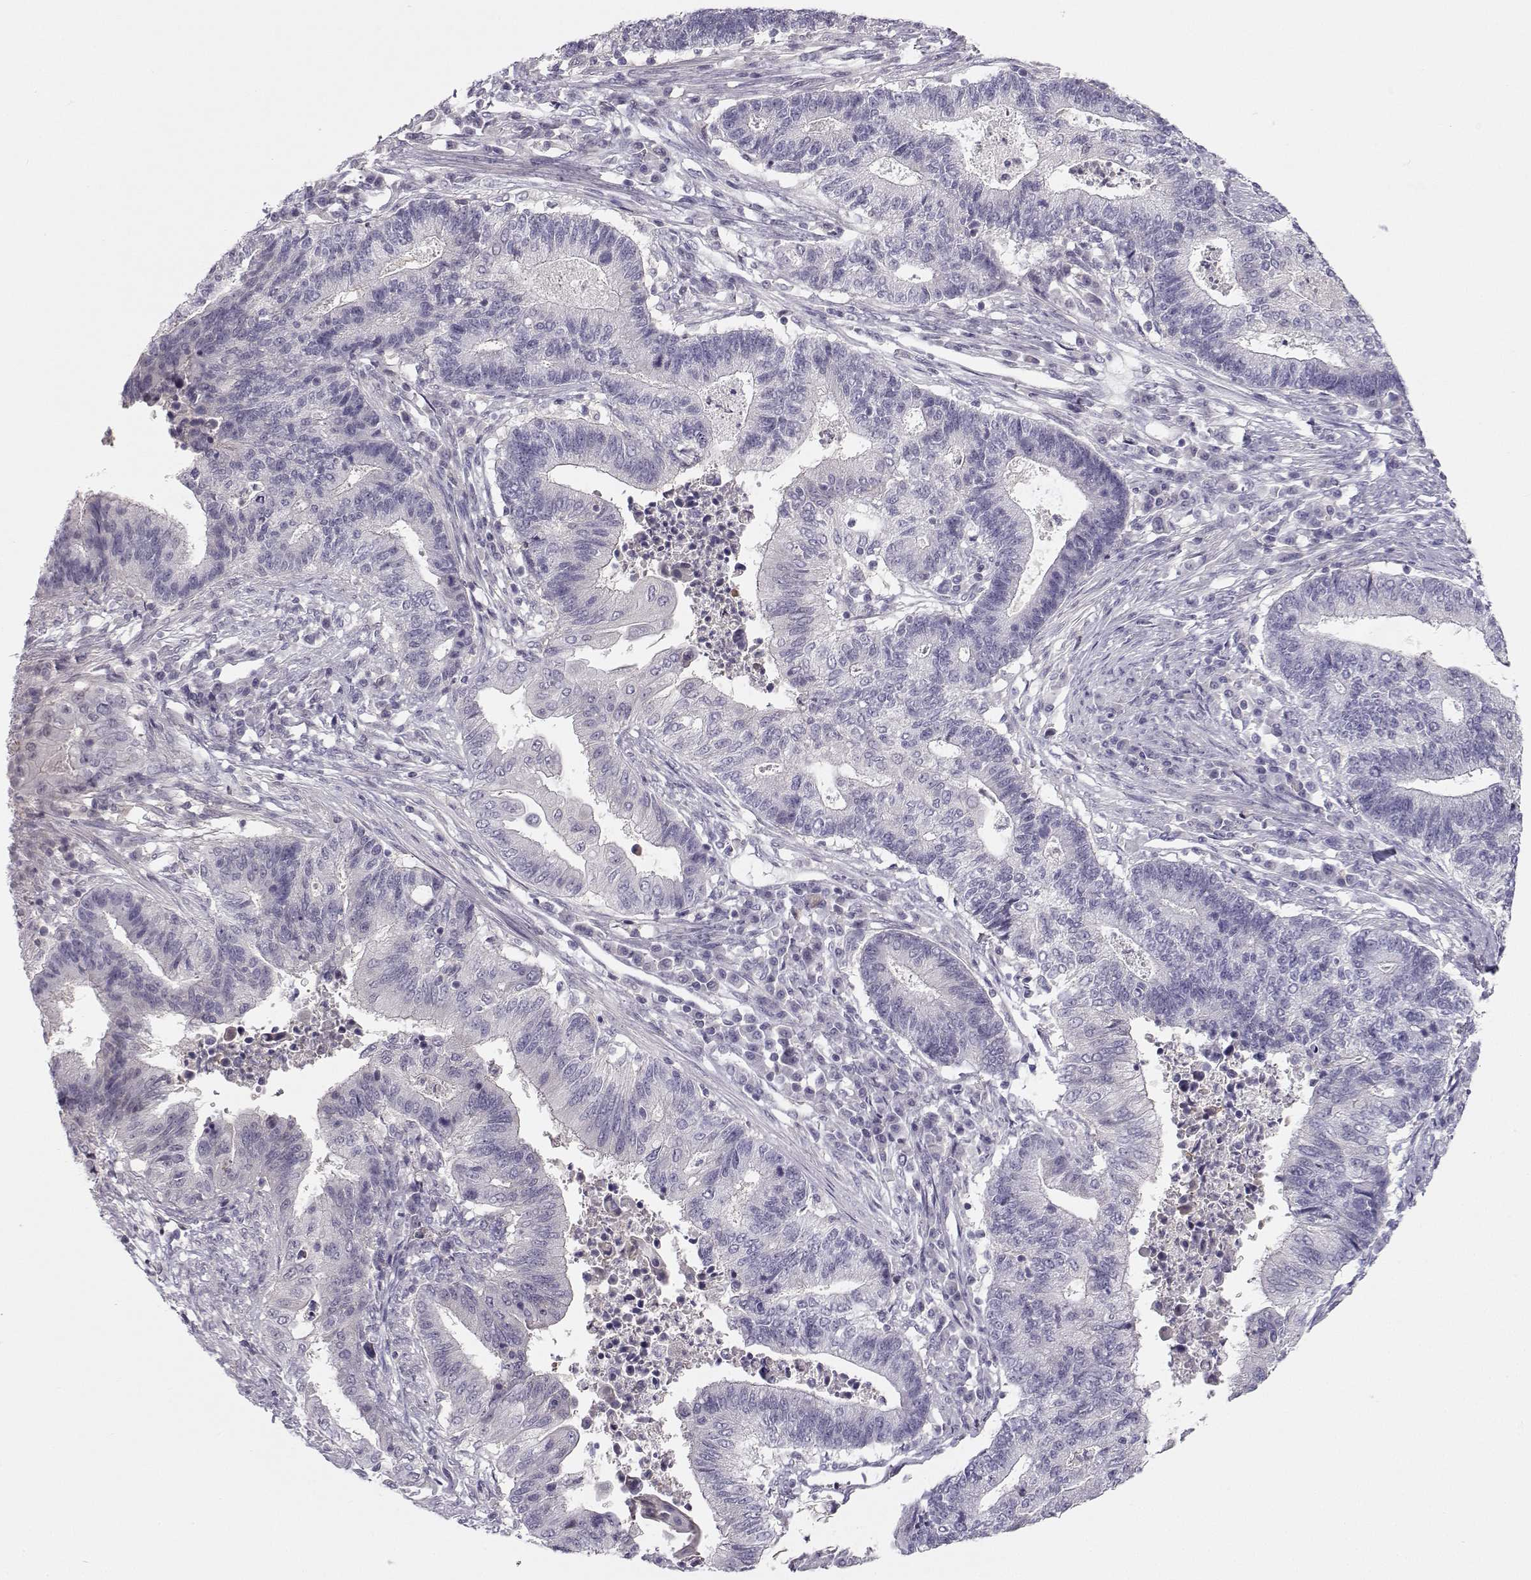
{"staining": {"intensity": "negative", "quantity": "none", "location": "none"}, "tissue": "endometrial cancer", "cell_type": "Tumor cells", "image_type": "cancer", "snomed": [{"axis": "morphology", "description": "Adenocarcinoma, NOS"}, {"axis": "topography", "description": "Uterus"}, {"axis": "topography", "description": "Endometrium"}], "caption": "There is no significant staining in tumor cells of endometrial cancer.", "gene": "MROH7", "patient": {"sex": "female", "age": 54}}